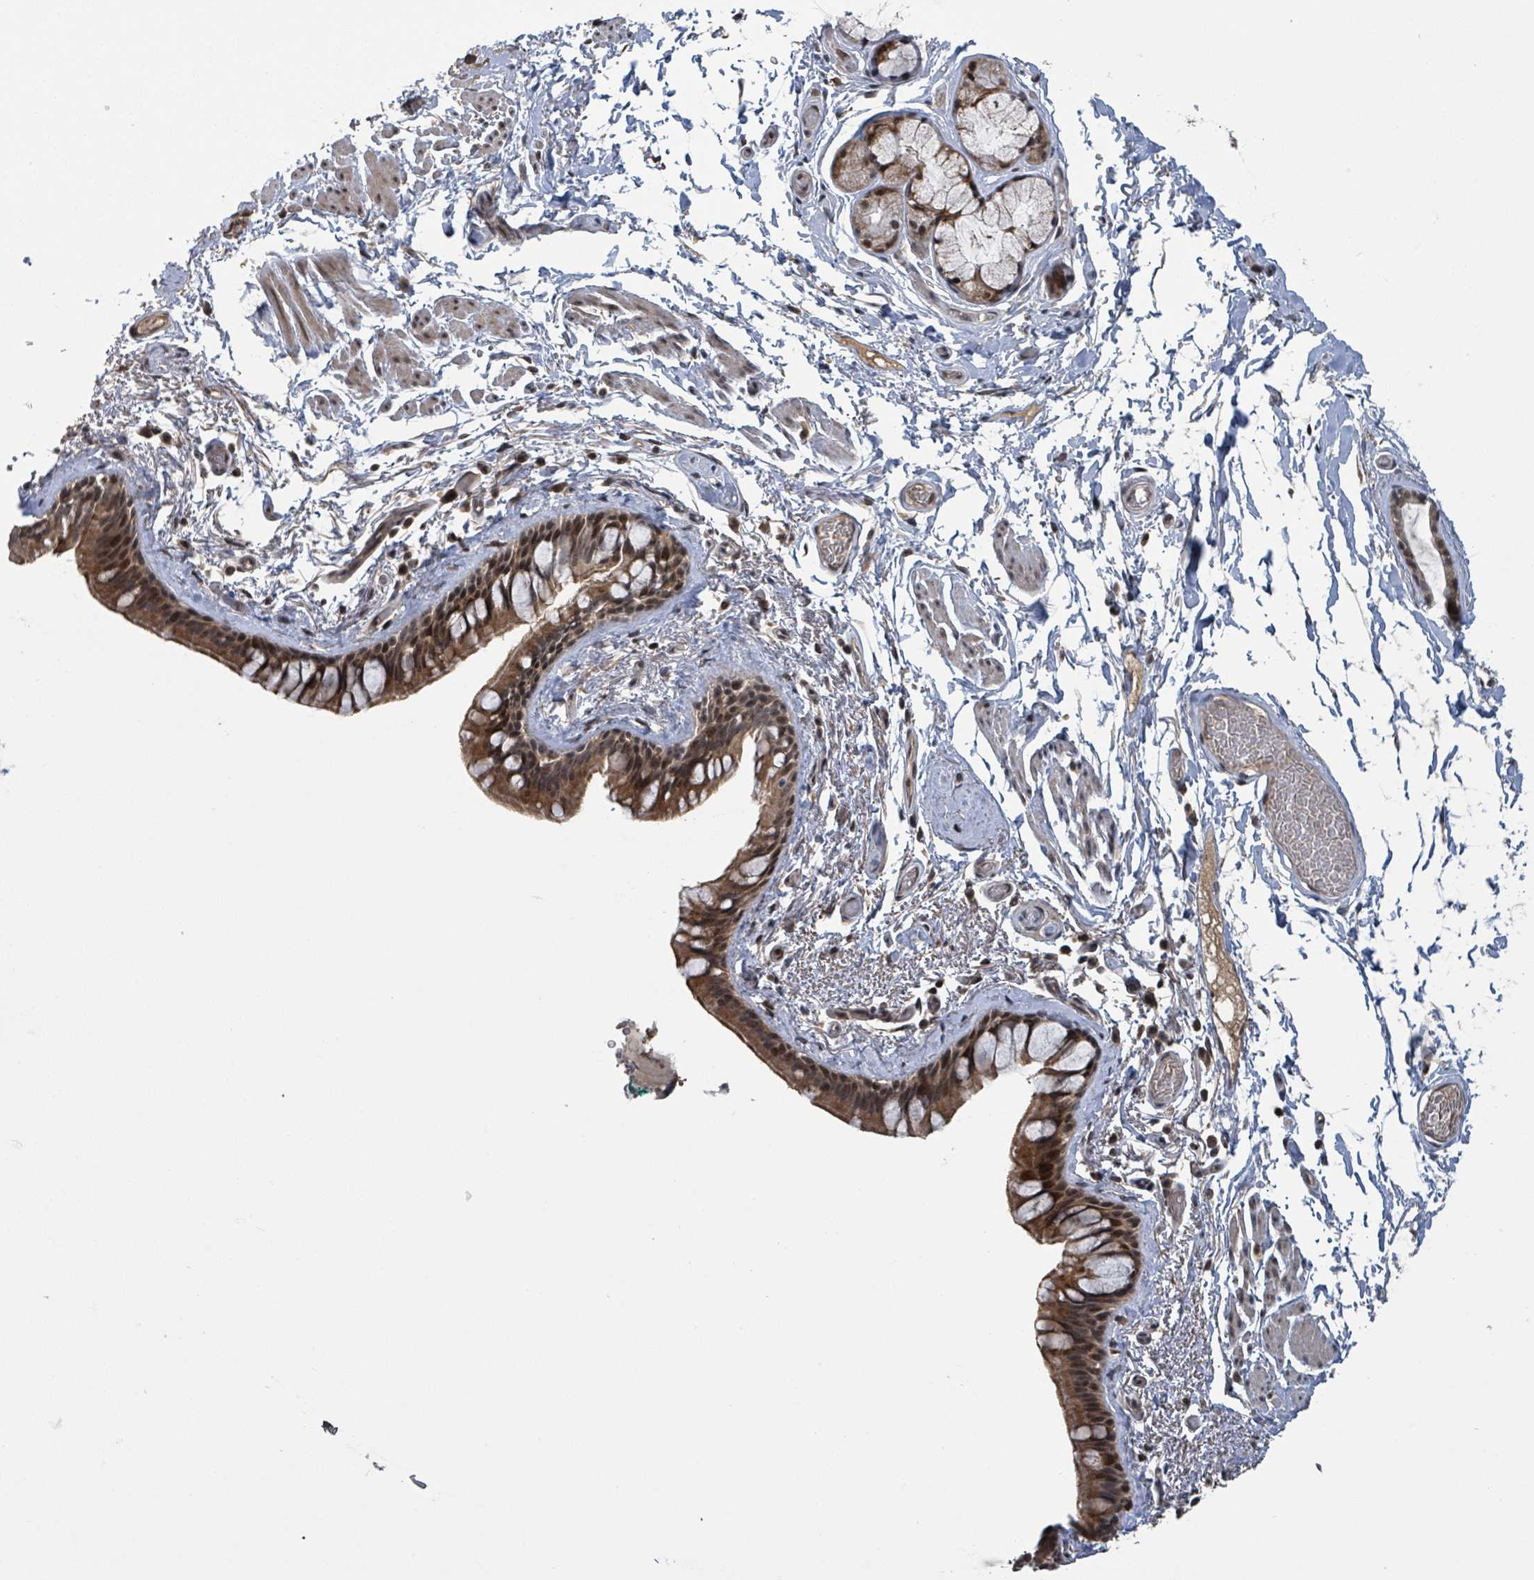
{"staining": {"intensity": "strong", "quantity": ">75%", "location": "cytoplasmic/membranous,nuclear"}, "tissue": "bronchus", "cell_type": "Respiratory epithelial cells", "image_type": "normal", "snomed": [{"axis": "morphology", "description": "Normal tissue, NOS"}, {"axis": "topography", "description": "Cartilage tissue"}], "caption": "A high-resolution photomicrograph shows immunohistochemistry (IHC) staining of unremarkable bronchus, which demonstrates strong cytoplasmic/membranous,nuclear expression in about >75% of respiratory epithelial cells.", "gene": "ZBTB14", "patient": {"sex": "male", "age": 63}}